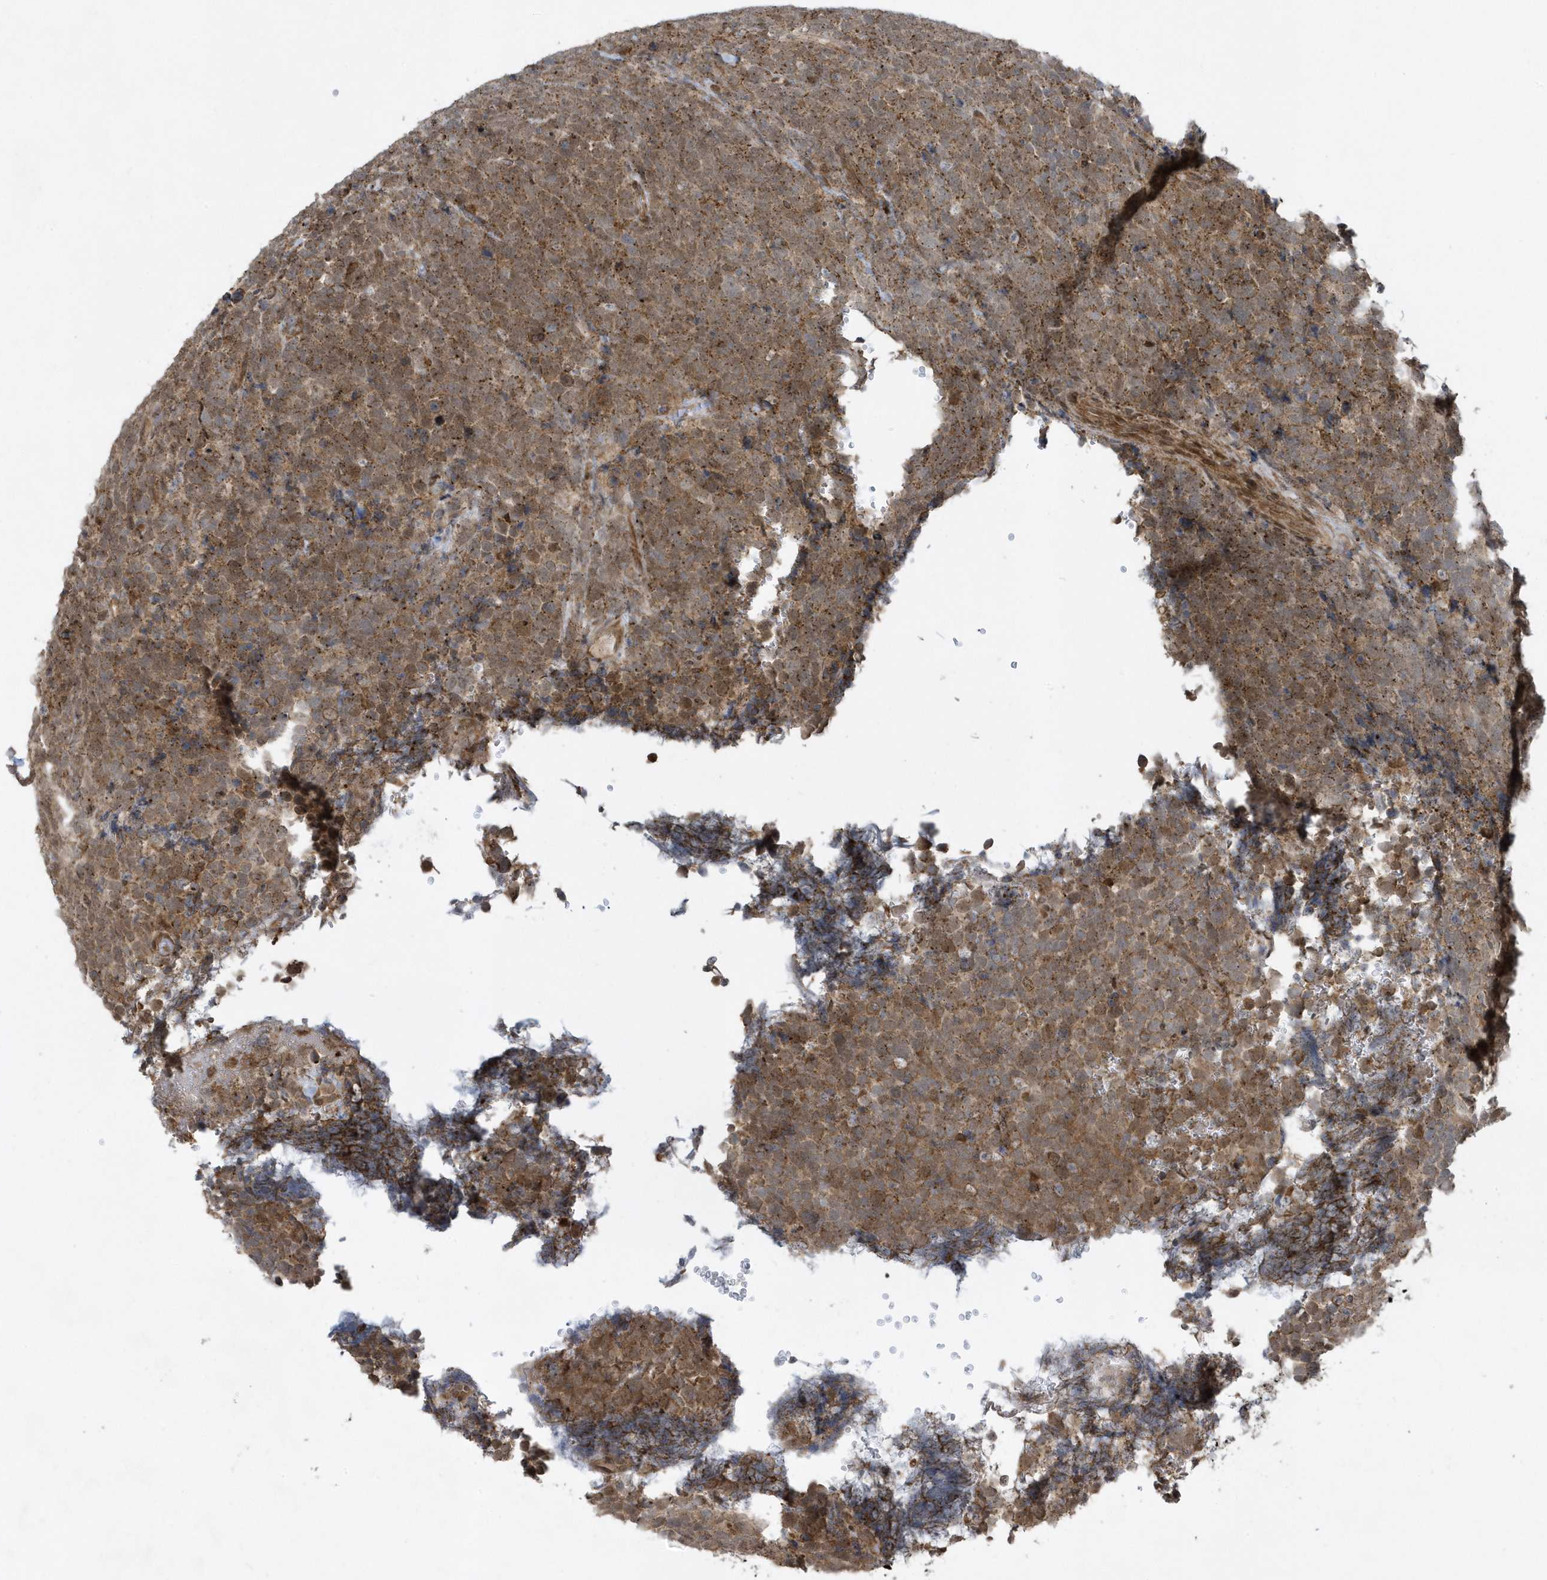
{"staining": {"intensity": "moderate", "quantity": ">75%", "location": "cytoplasmic/membranous"}, "tissue": "urothelial cancer", "cell_type": "Tumor cells", "image_type": "cancer", "snomed": [{"axis": "morphology", "description": "Urothelial carcinoma, High grade"}, {"axis": "topography", "description": "Urinary bladder"}], "caption": "Immunohistochemistry (IHC) of urothelial cancer shows medium levels of moderate cytoplasmic/membranous staining in about >75% of tumor cells.", "gene": "STAMBP", "patient": {"sex": "female", "age": 82}}